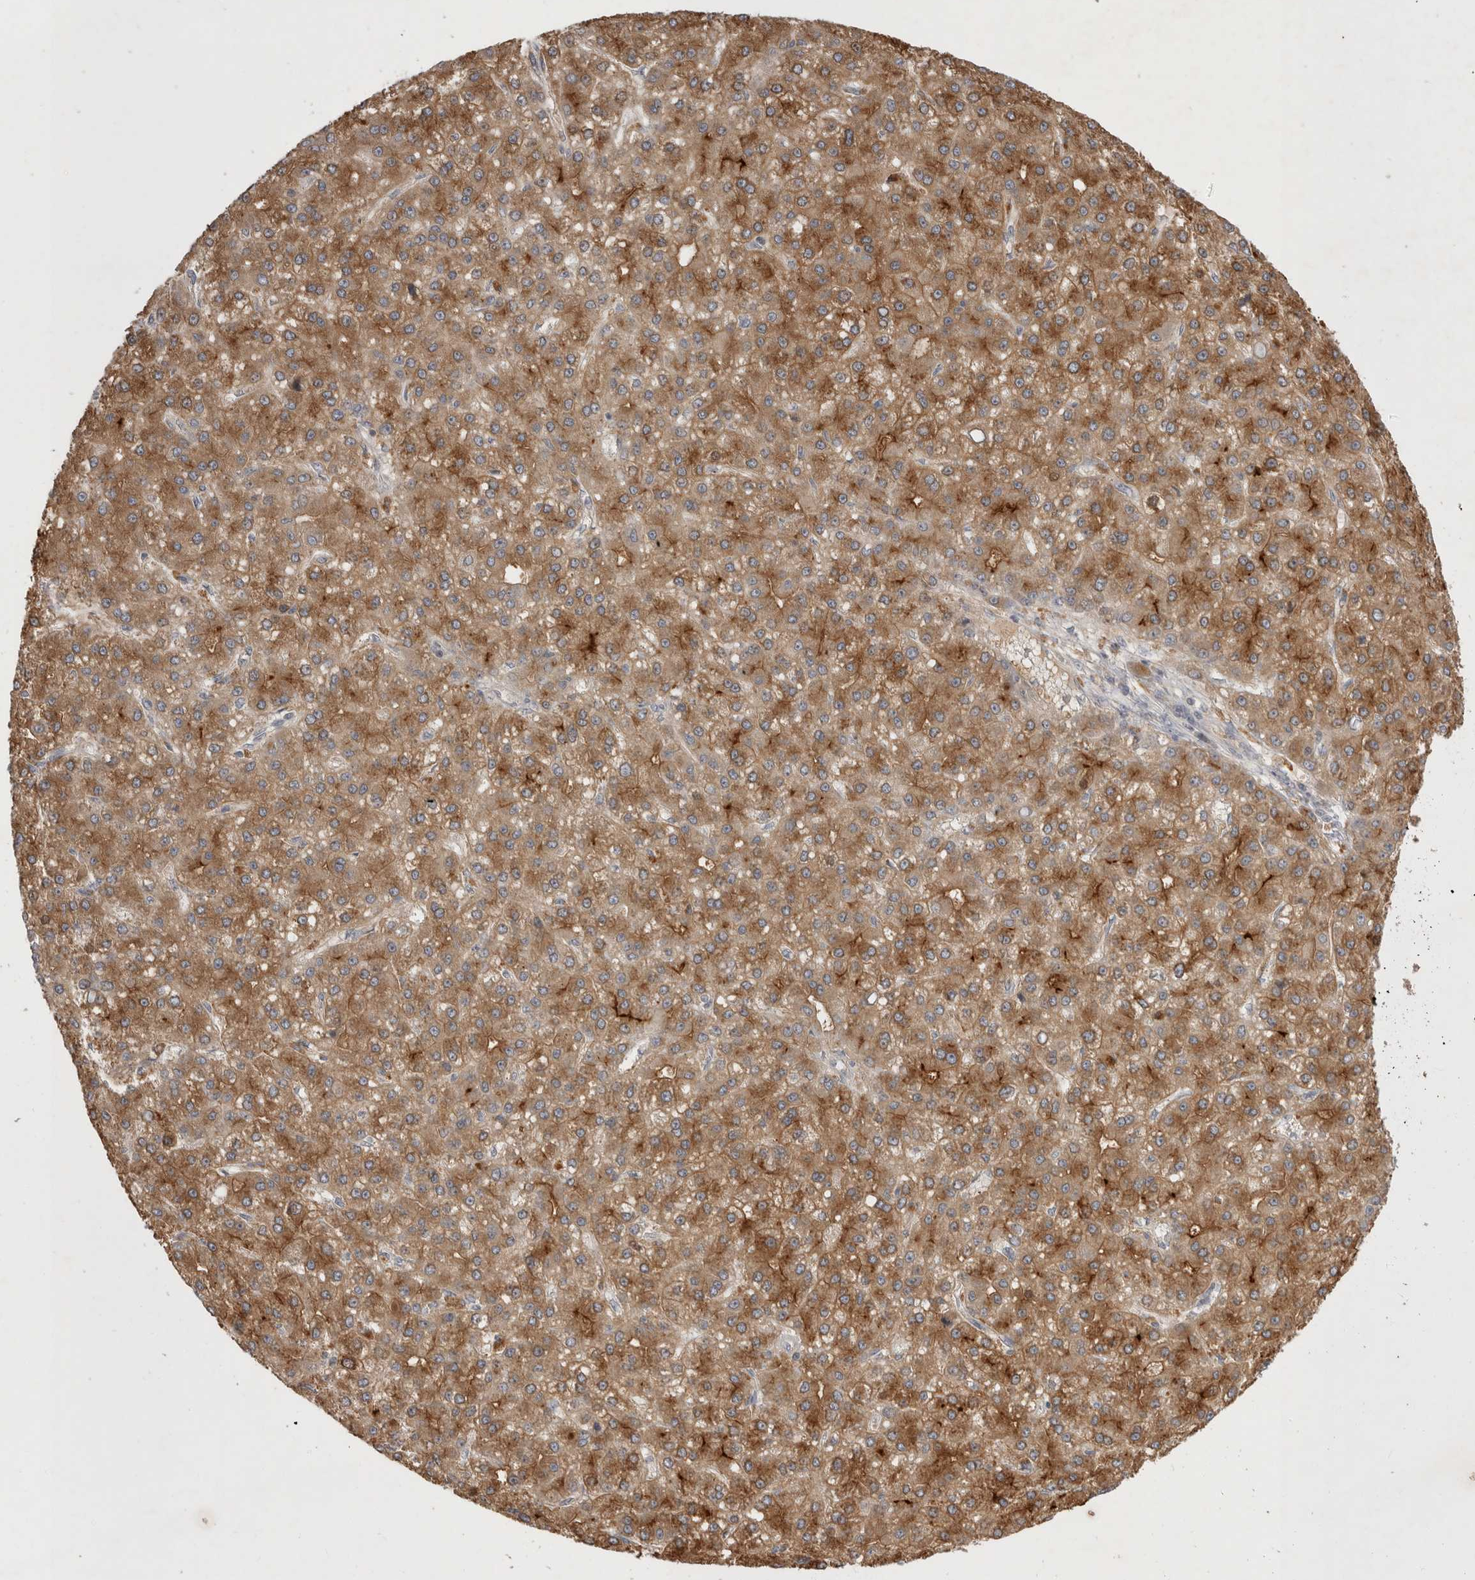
{"staining": {"intensity": "strong", "quantity": ">75%", "location": "cytoplasmic/membranous"}, "tissue": "liver cancer", "cell_type": "Tumor cells", "image_type": "cancer", "snomed": [{"axis": "morphology", "description": "Carcinoma, Hepatocellular, NOS"}, {"axis": "topography", "description": "Liver"}], "caption": "Immunohistochemical staining of hepatocellular carcinoma (liver) exhibits high levels of strong cytoplasmic/membranous expression in approximately >75% of tumor cells. (DAB = brown stain, brightfield microscopy at high magnification).", "gene": "PLEKHM1", "patient": {"sex": "male", "age": 67}}